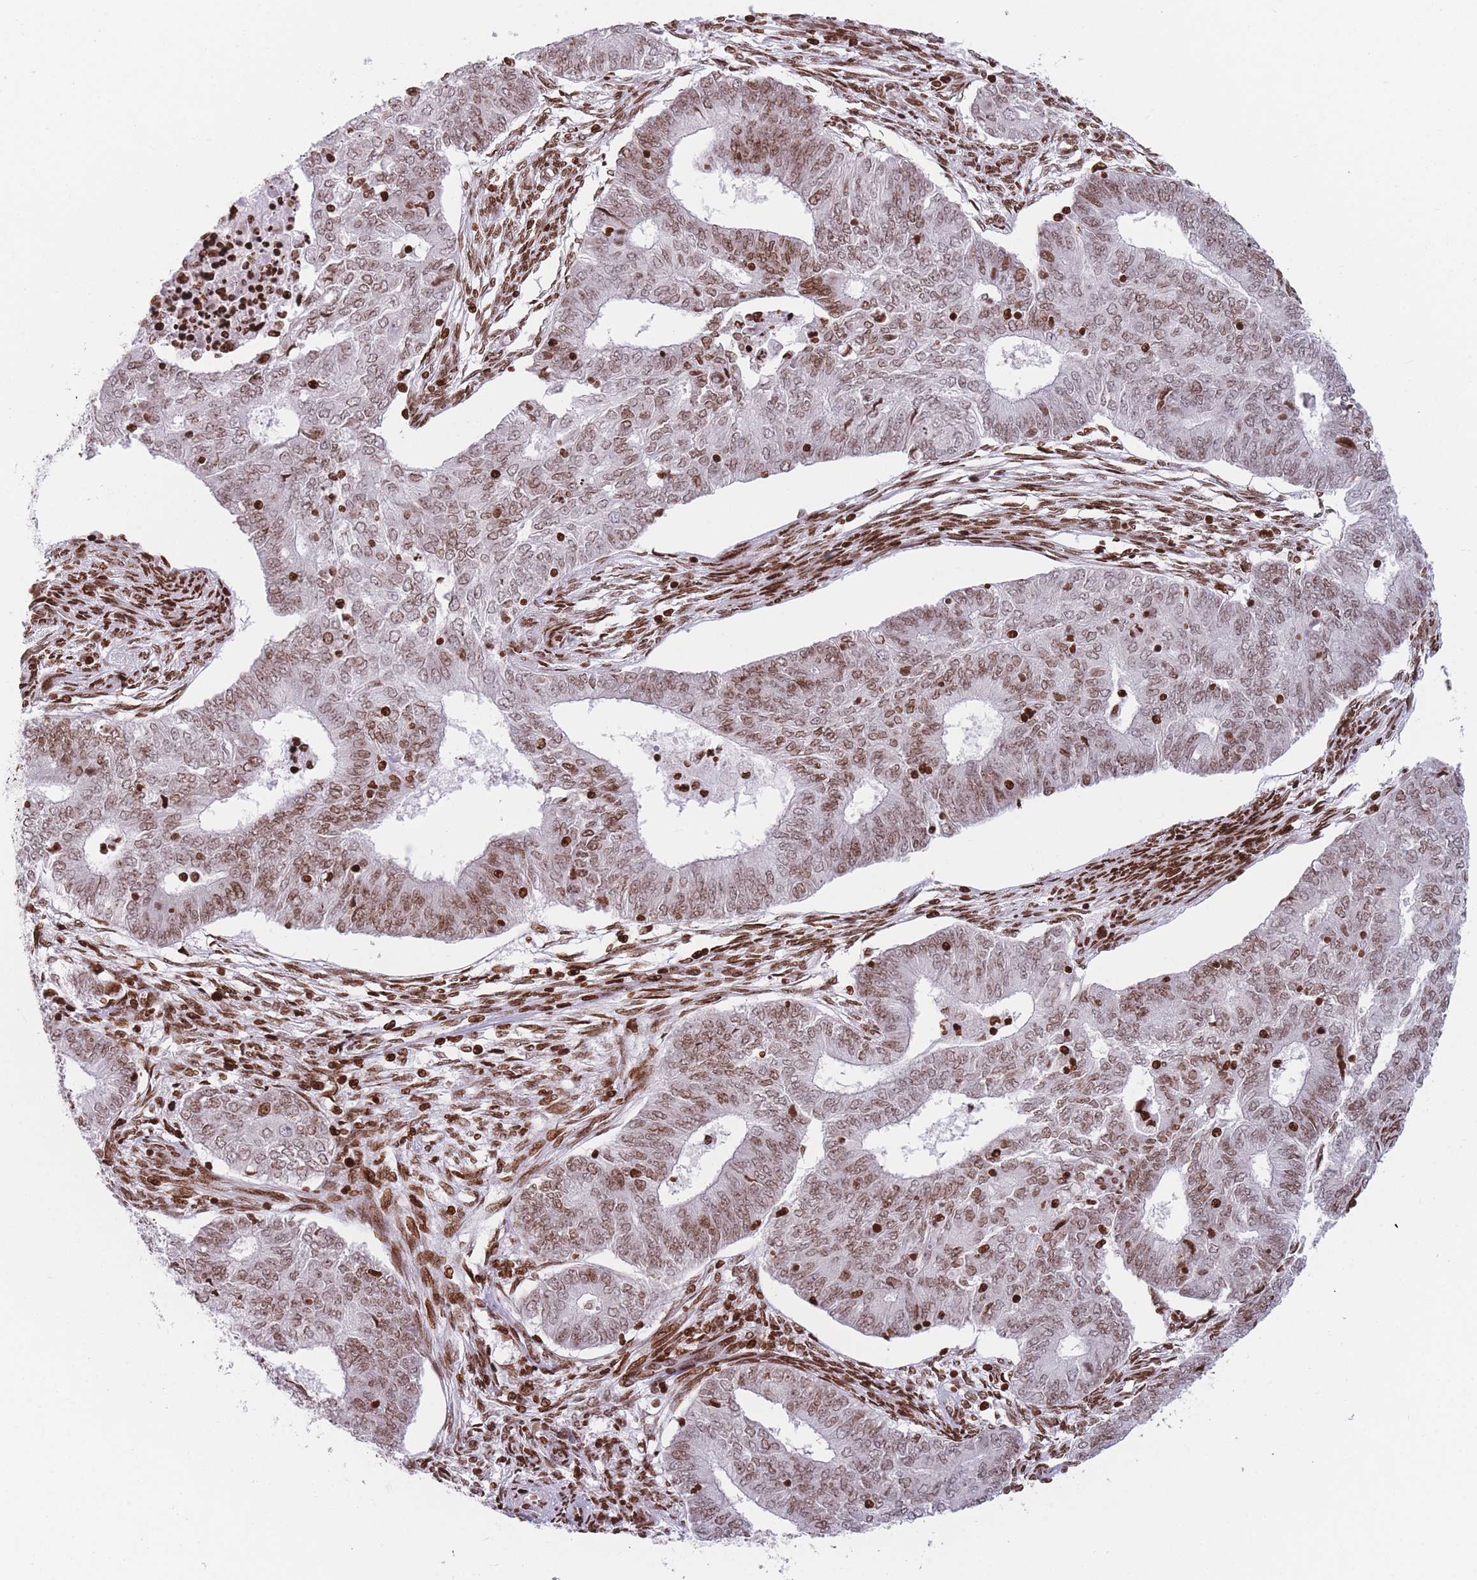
{"staining": {"intensity": "moderate", "quantity": ">75%", "location": "nuclear"}, "tissue": "endometrial cancer", "cell_type": "Tumor cells", "image_type": "cancer", "snomed": [{"axis": "morphology", "description": "Adenocarcinoma, NOS"}, {"axis": "topography", "description": "Endometrium"}], "caption": "Immunohistochemical staining of human endometrial adenocarcinoma displays moderate nuclear protein positivity in approximately >75% of tumor cells.", "gene": "AK9", "patient": {"sex": "female", "age": 62}}